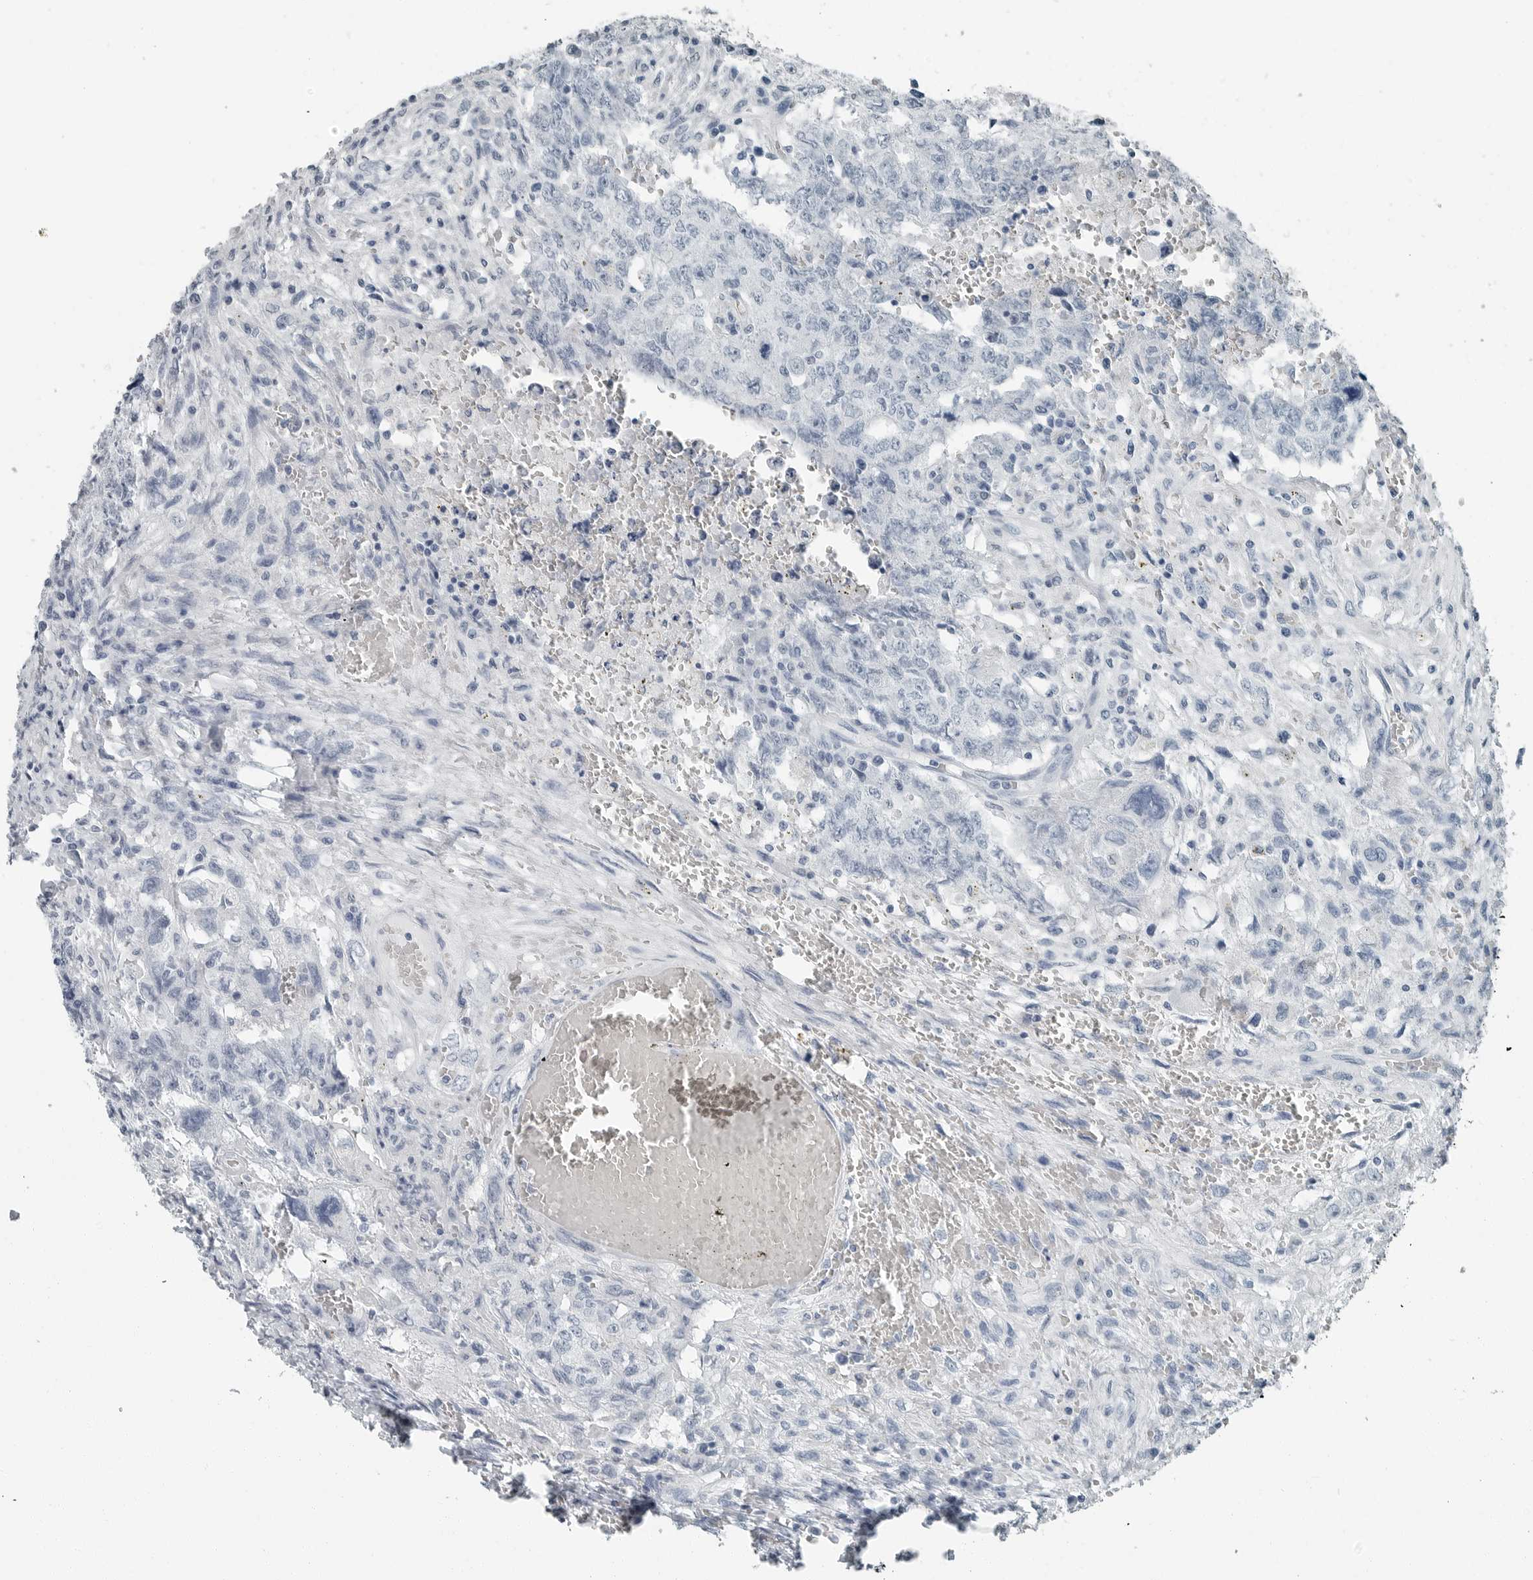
{"staining": {"intensity": "negative", "quantity": "none", "location": "none"}, "tissue": "testis cancer", "cell_type": "Tumor cells", "image_type": "cancer", "snomed": [{"axis": "morphology", "description": "Carcinoma, Embryonal, NOS"}, {"axis": "topography", "description": "Testis"}], "caption": "This is a micrograph of immunohistochemistry (IHC) staining of embryonal carcinoma (testis), which shows no staining in tumor cells. (Brightfield microscopy of DAB immunohistochemistry at high magnification).", "gene": "FABP6", "patient": {"sex": "male", "age": 26}}